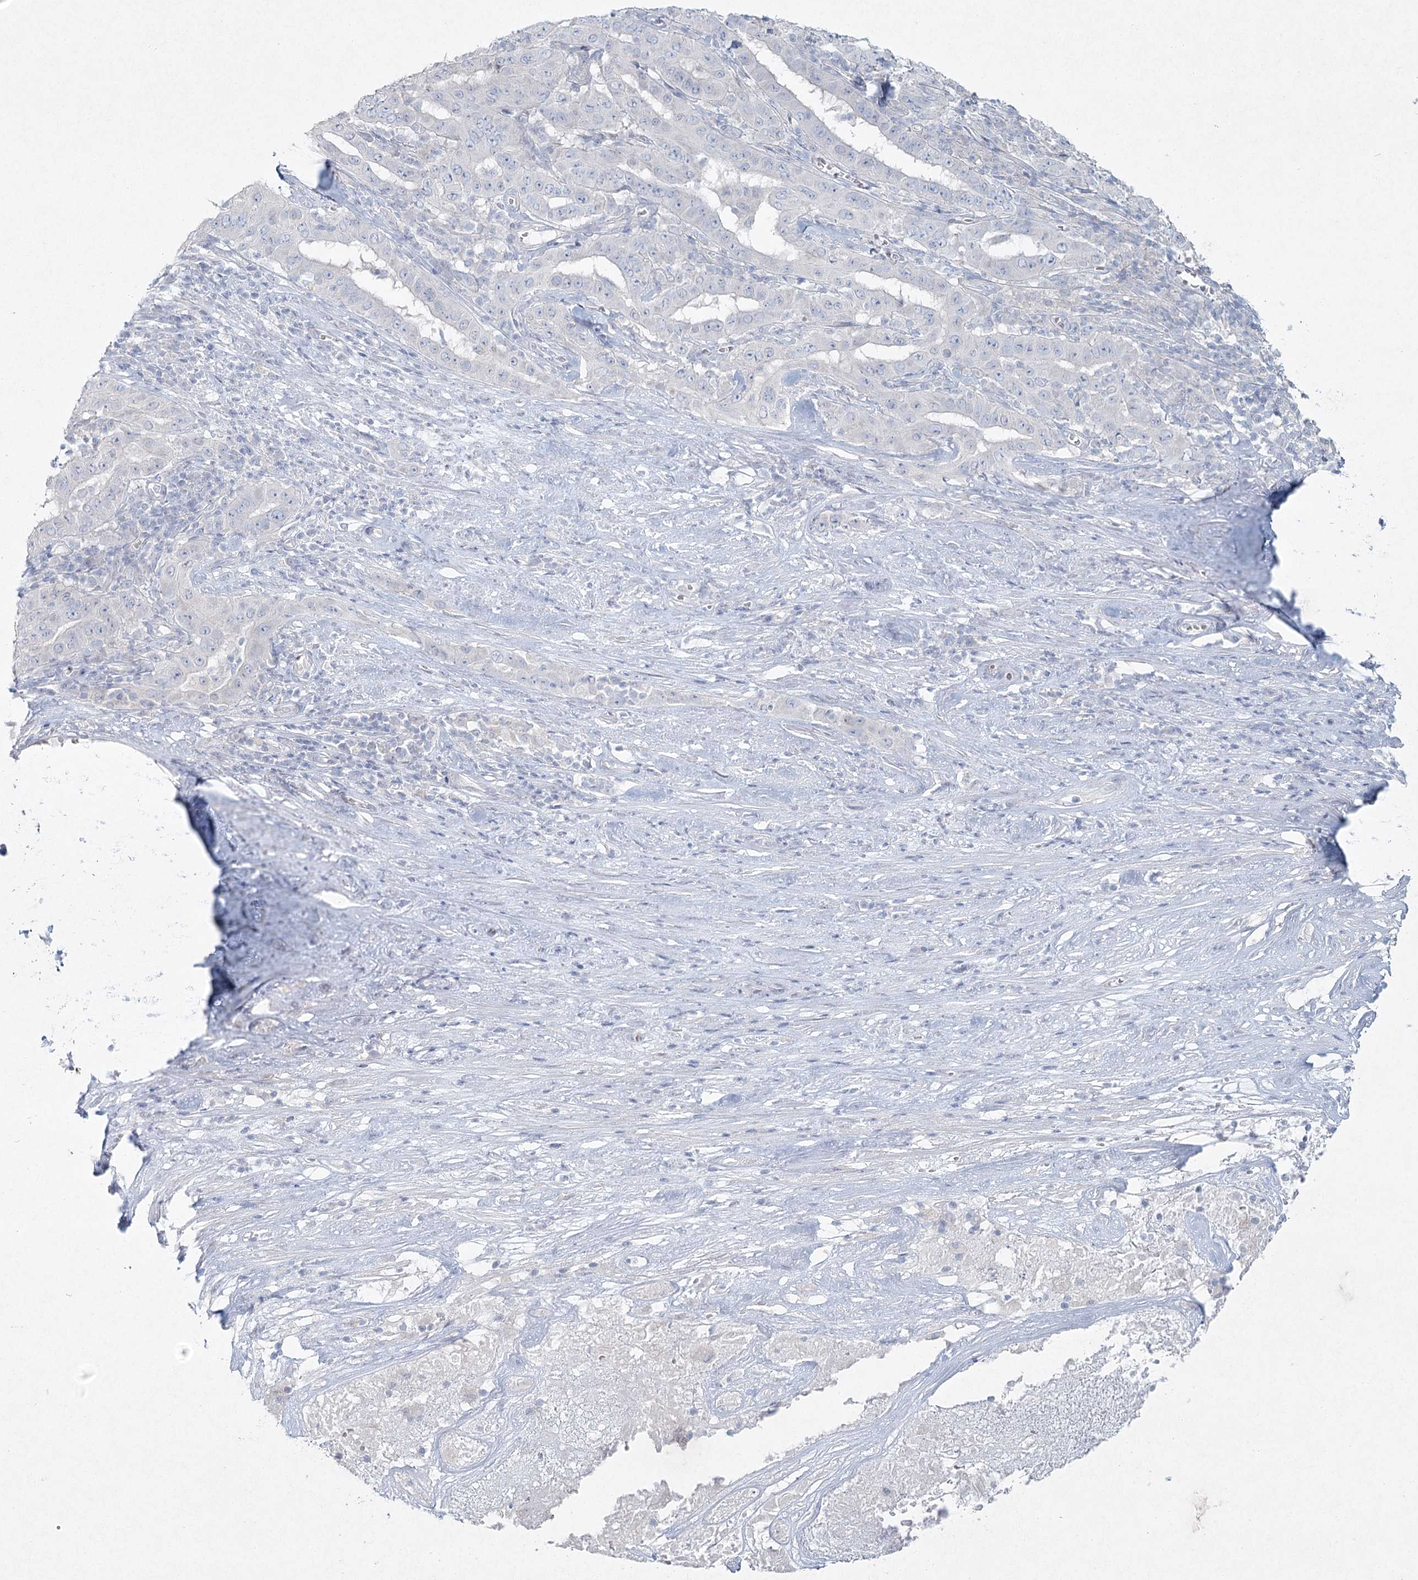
{"staining": {"intensity": "negative", "quantity": "none", "location": "none"}, "tissue": "pancreatic cancer", "cell_type": "Tumor cells", "image_type": "cancer", "snomed": [{"axis": "morphology", "description": "Adenocarcinoma, NOS"}, {"axis": "topography", "description": "Pancreas"}], "caption": "Immunohistochemistry of human pancreatic cancer demonstrates no staining in tumor cells.", "gene": "LRP2BP", "patient": {"sex": "male", "age": 63}}